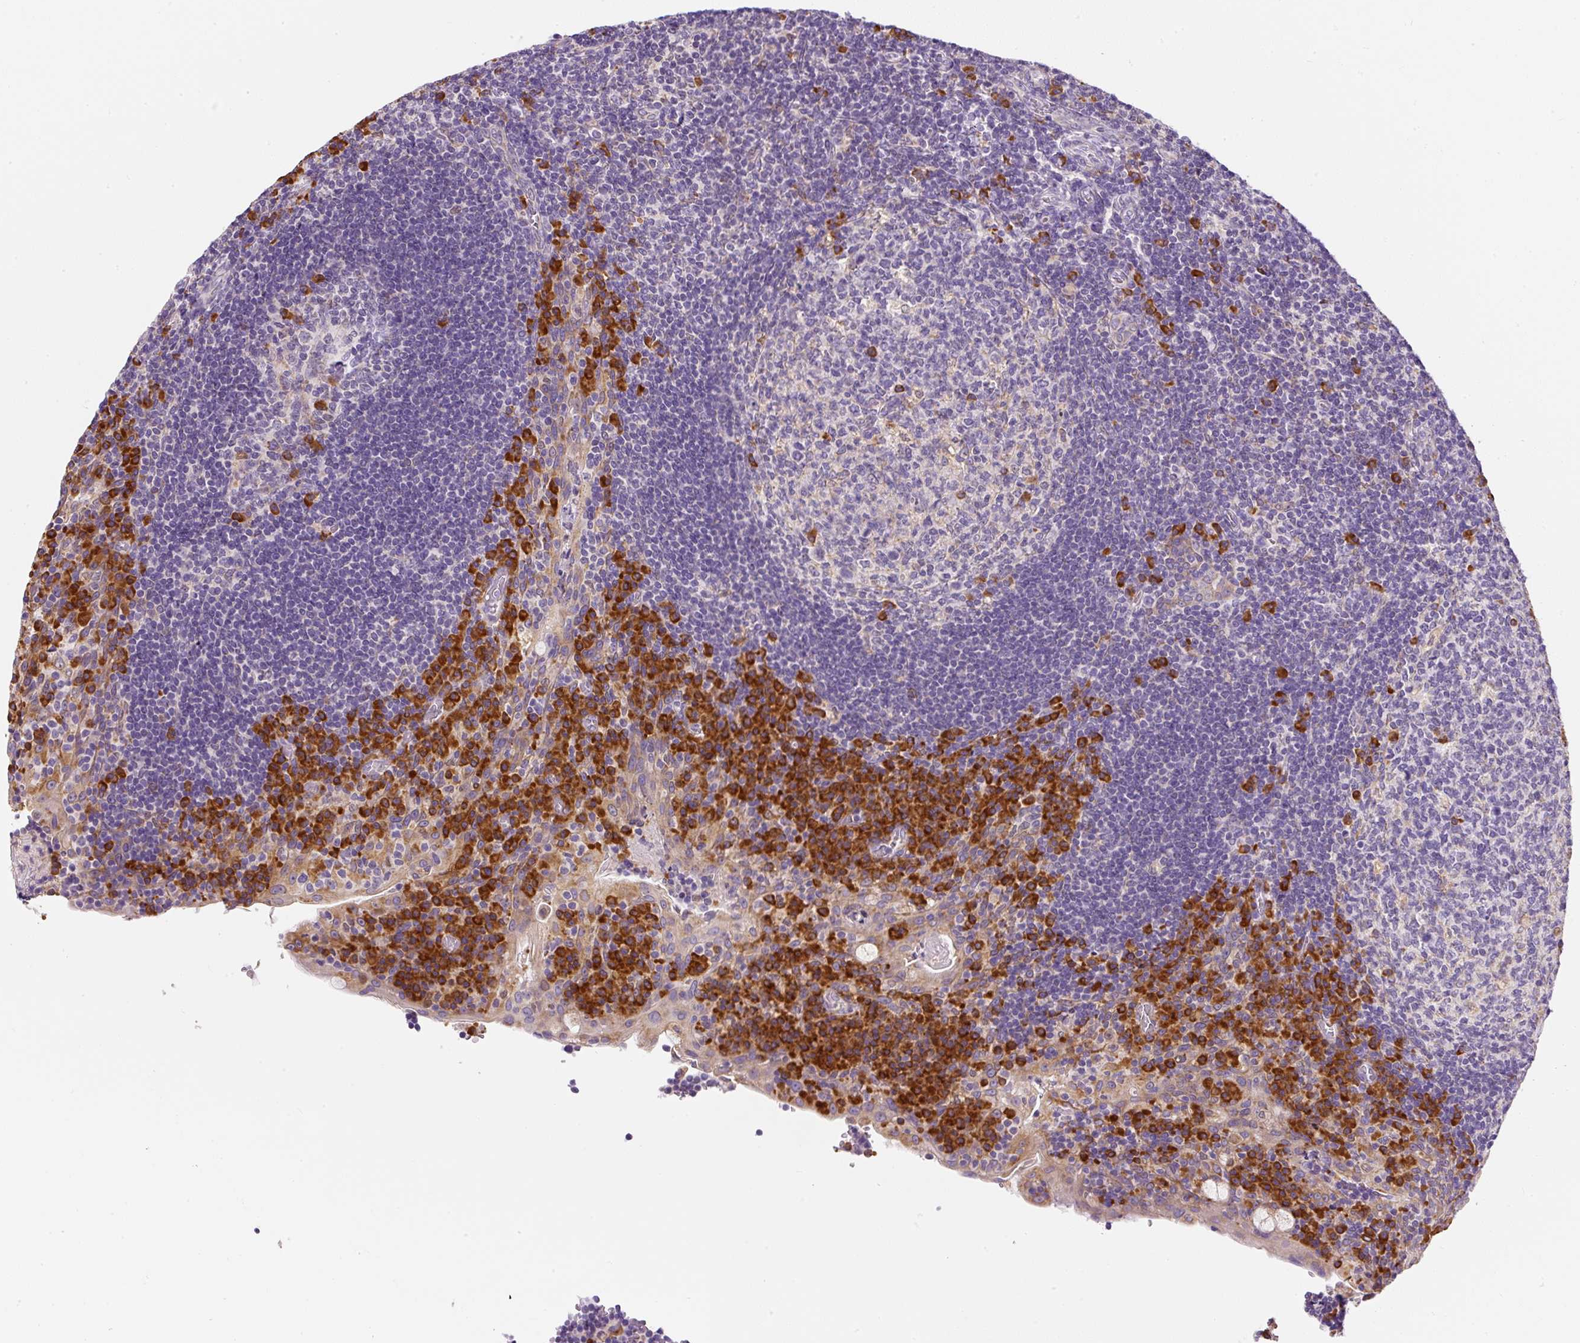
{"staining": {"intensity": "strong", "quantity": "<25%", "location": "cytoplasmic/membranous"}, "tissue": "tonsil", "cell_type": "Germinal center cells", "image_type": "normal", "snomed": [{"axis": "morphology", "description": "Normal tissue, NOS"}, {"axis": "topography", "description": "Tonsil"}], "caption": "Tonsil stained with immunohistochemistry (IHC) demonstrates strong cytoplasmic/membranous positivity in about <25% of germinal center cells. The staining is performed using DAB brown chromogen to label protein expression. The nuclei are counter-stained blue using hematoxylin.", "gene": "DDOST", "patient": {"sex": "male", "age": 17}}